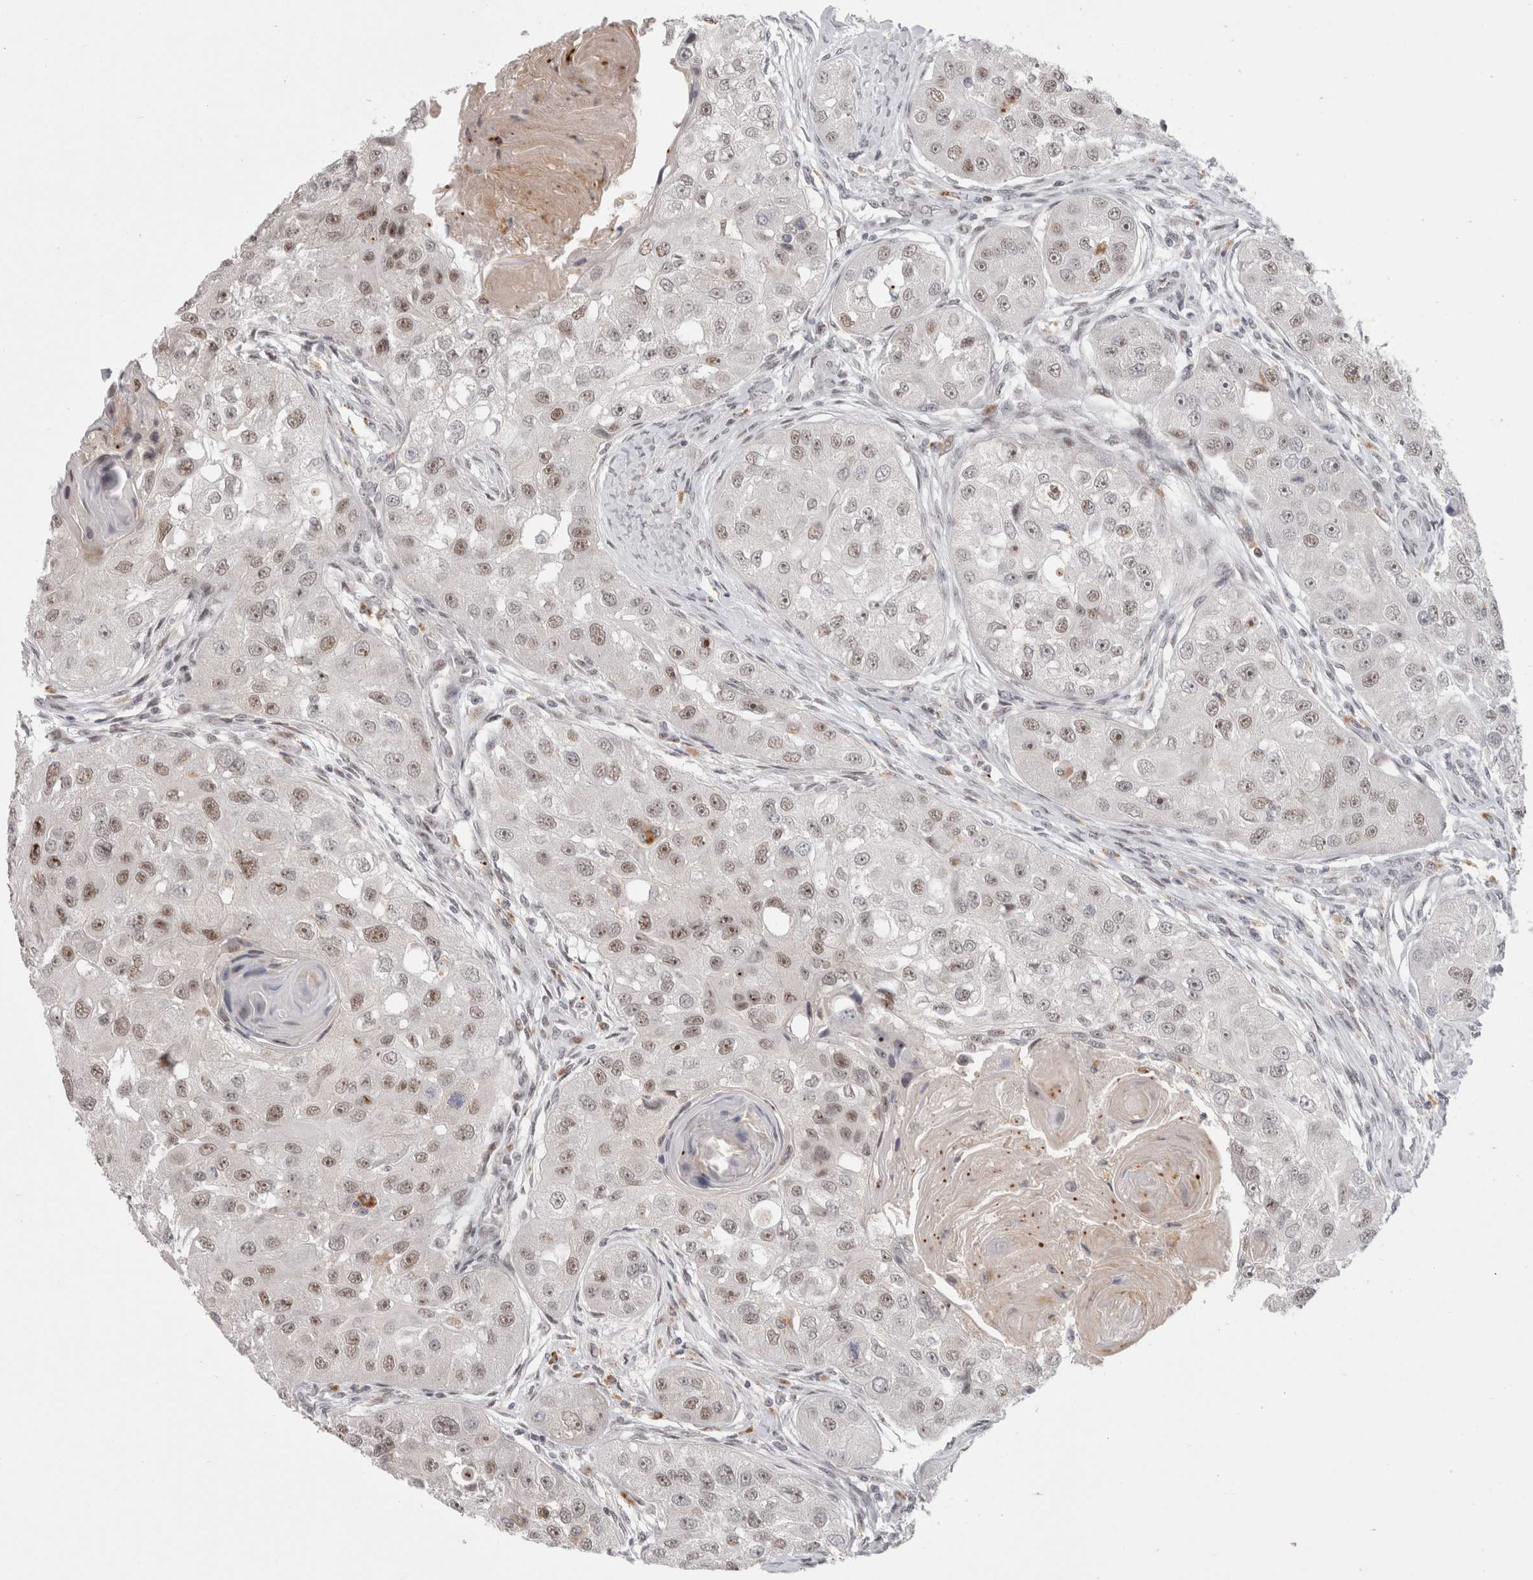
{"staining": {"intensity": "weak", "quantity": ">75%", "location": "nuclear"}, "tissue": "head and neck cancer", "cell_type": "Tumor cells", "image_type": "cancer", "snomed": [{"axis": "morphology", "description": "Normal tissue, NOS"}, {"axis": "morphology", "description": "Squamous cell carcinoma, NOS"}, {"axis": "topography", "description": "Skeletal muscle"}, {"axis": "topography", "description": "Head-Neck"}], "caption": "A photomicrograph showing weak nuclear expression in about >75% of tumor cells in squamous cell carcinoma (head and neck), as visualized by brown immunohistochemical staining.", "gene": "SENP6", "patient": {"sex": "male", "age": 51}}